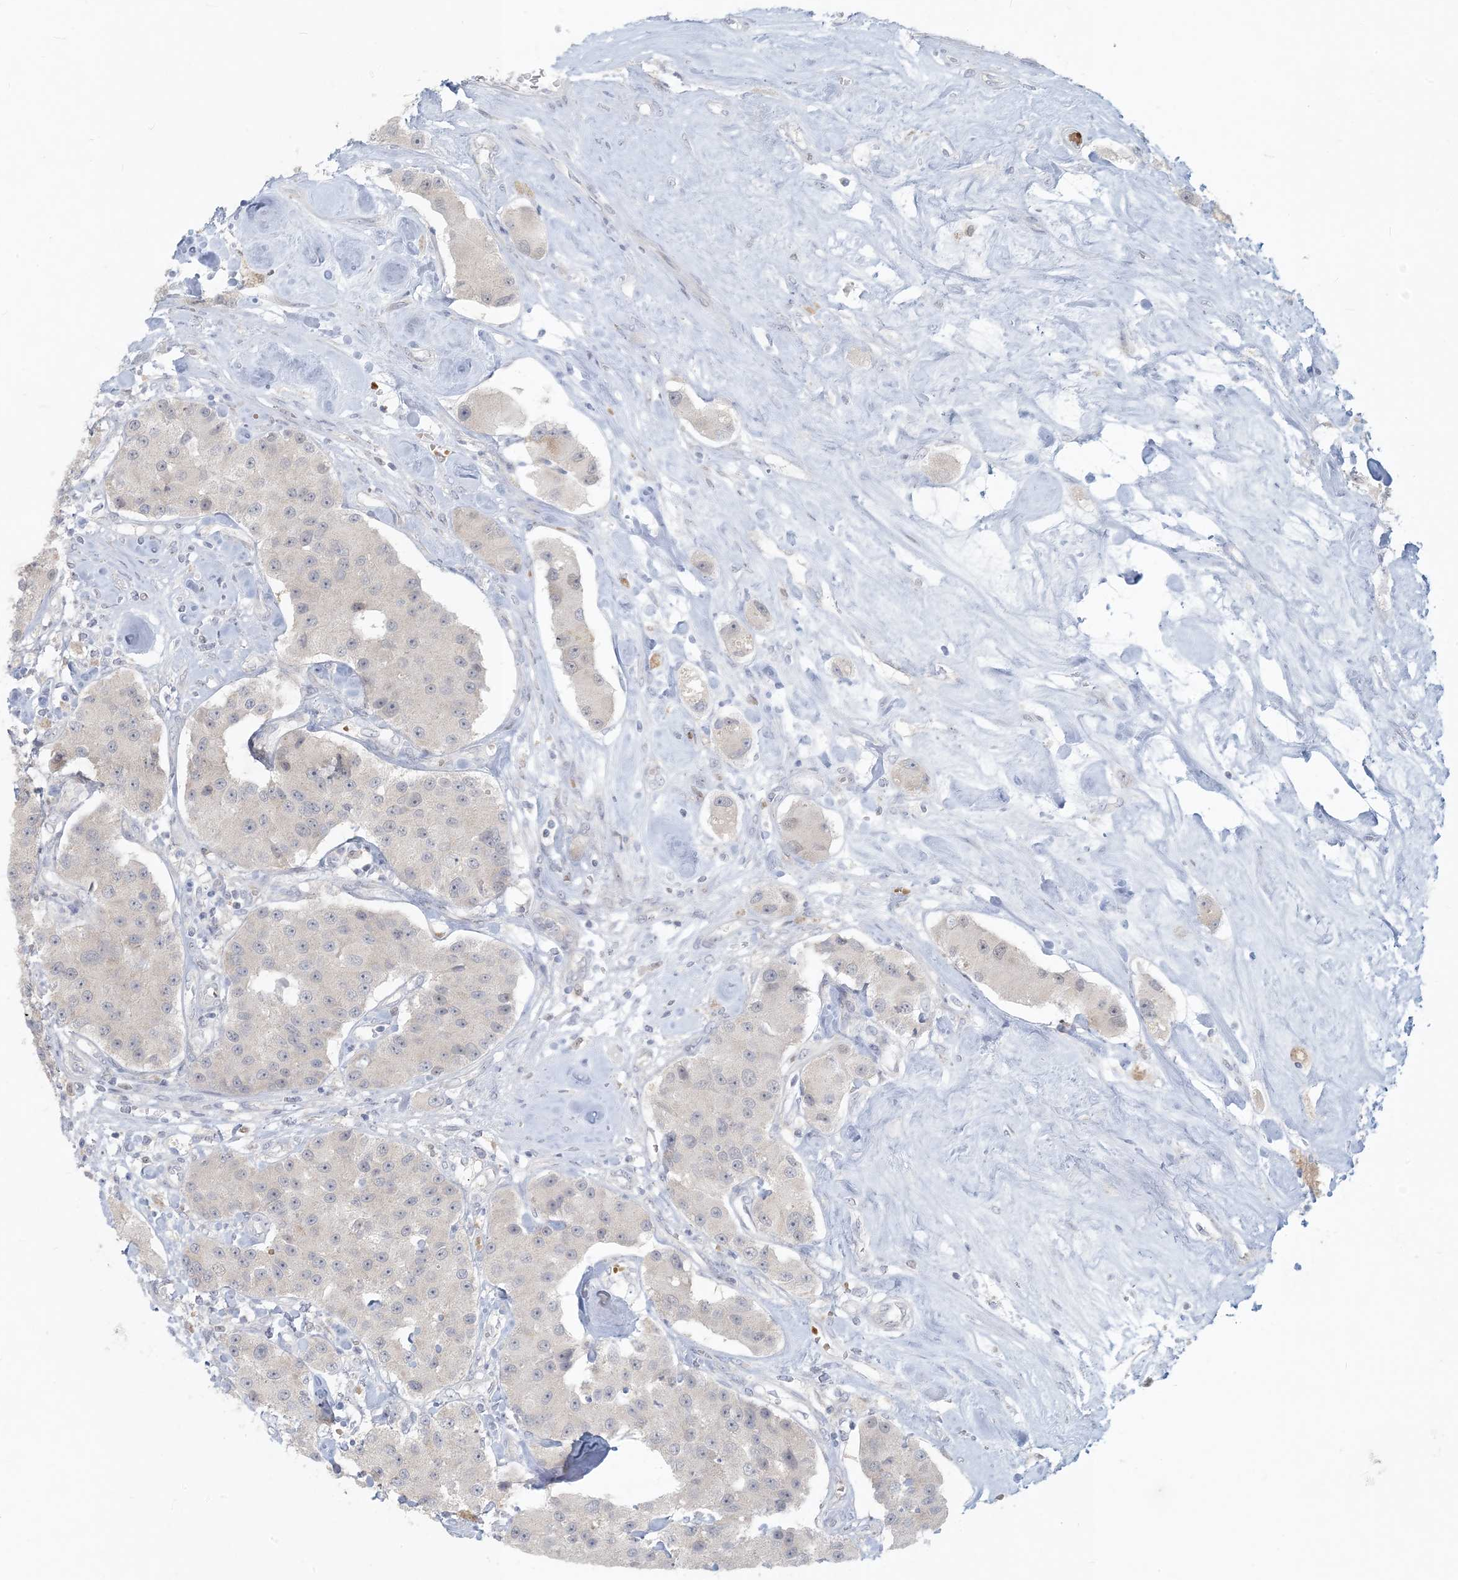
{"staining": {"intensity": "negative", "quantity": "none", "location": "none"}, "tissue": "carcinoid", "cell_type": "Tumor cells", "image_type": "cancer", "snomed": [{"axis": "morphology", "description": "Carcinoid, malignant, NOS"}, {"axis": "topography", "description": "Pancreas"}], "caption": "Micrograph shows no significant protein positivity in tumor cells of malignant carcinoid. (DAB (3,3'-diaminobenzidine) immunohistochemistry, high magnification).", "gene": "CTDNEP1", "patient": {"sex": "male", "age": 41}}